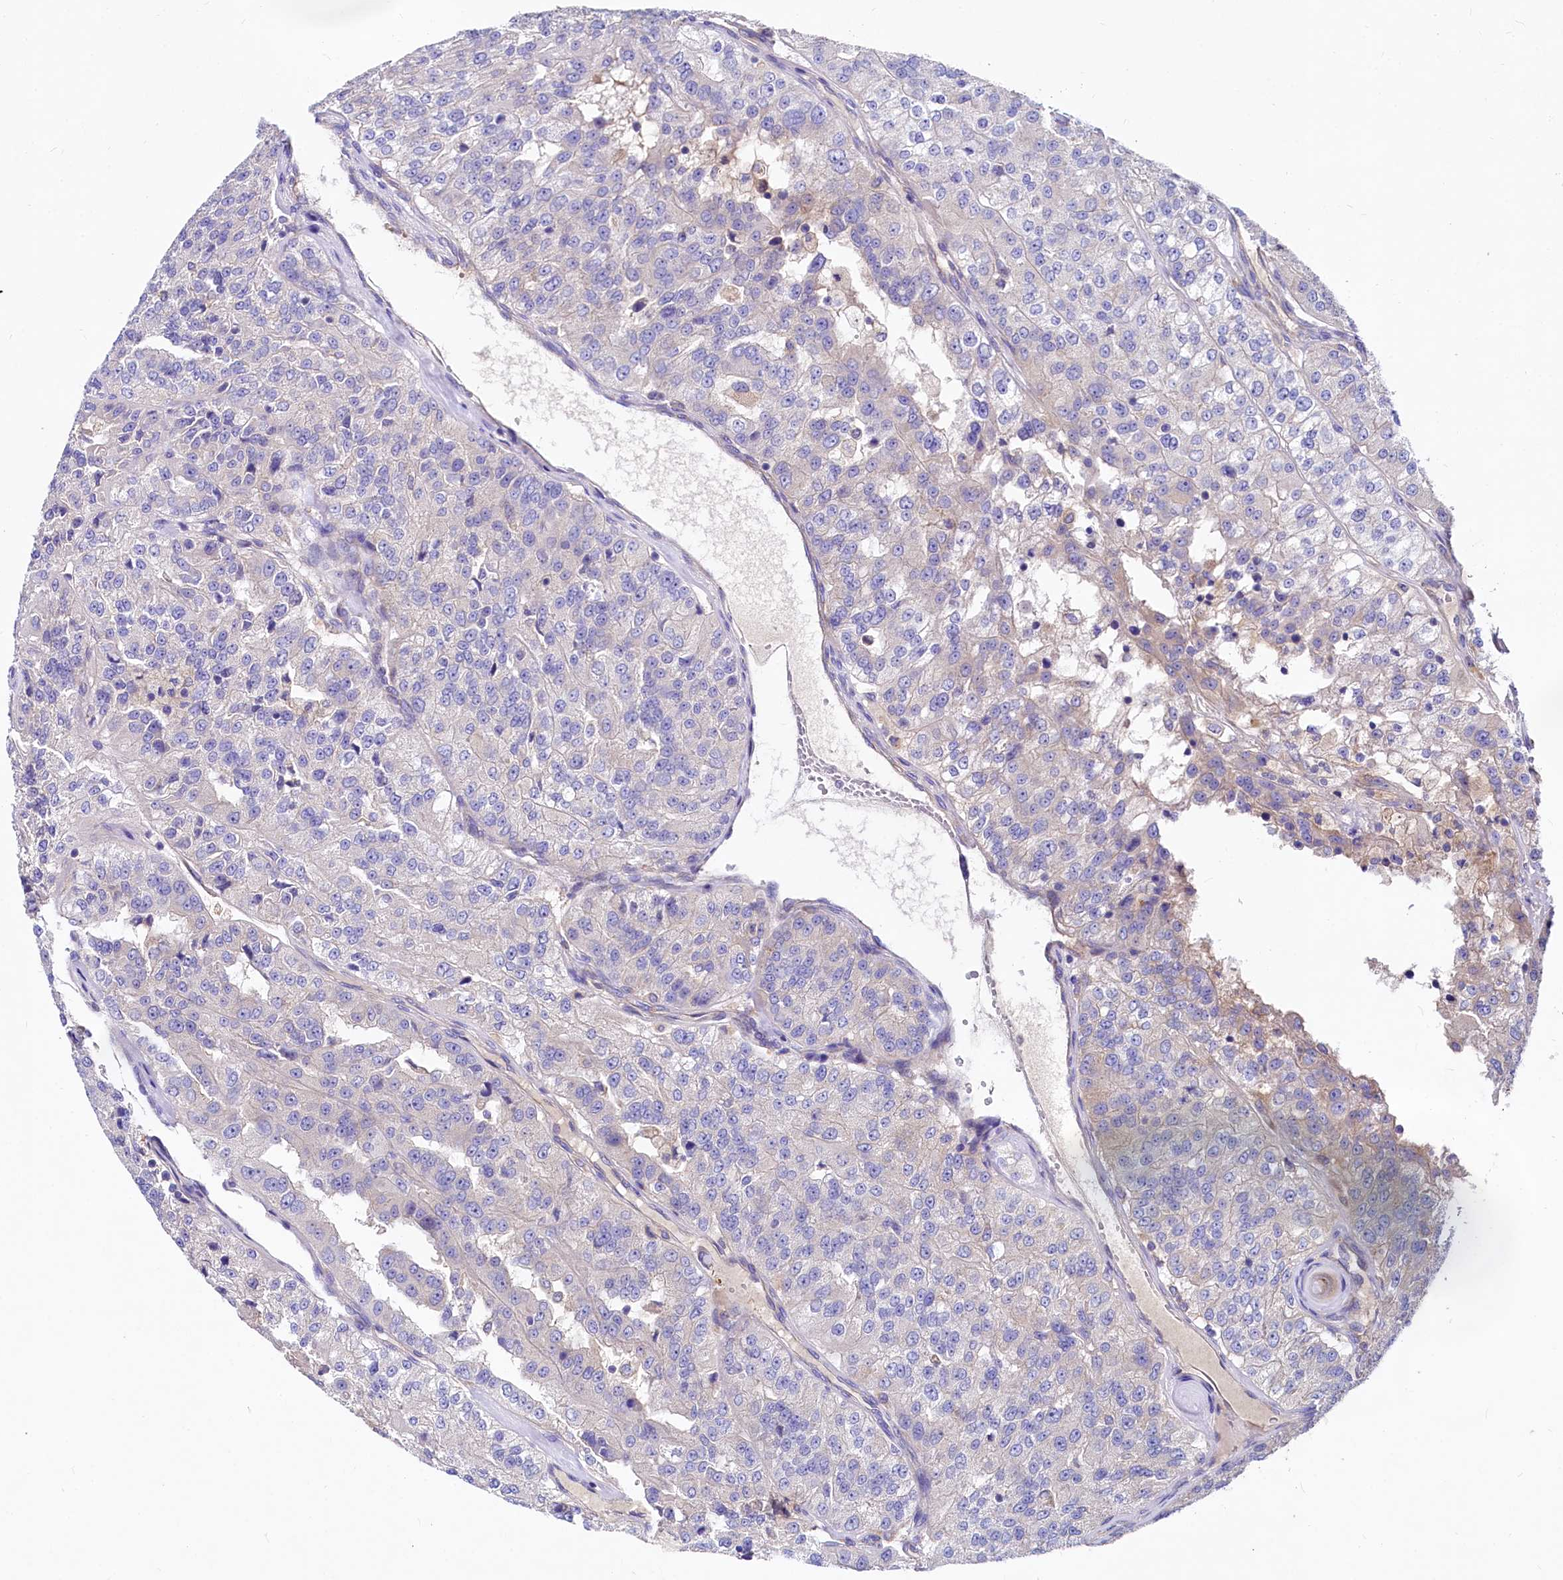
{"staining": {"intensity": "negative", "quantity": "none", "location": "none"}, "tissue": "renal cancer", "cell_type": "Tumor cells", "image_type": "cancer", "snomed": [{"axis": "morphology", "description": "Adenocarcinoma, NOS"}, {"axis": "topography", "description": "Kidney"}], "caption": "There is no significant expression in tumor cells of adenocarcinoma (renal).", "gene": "QARS1", "patient": {"sex": "female", "age": 63}}